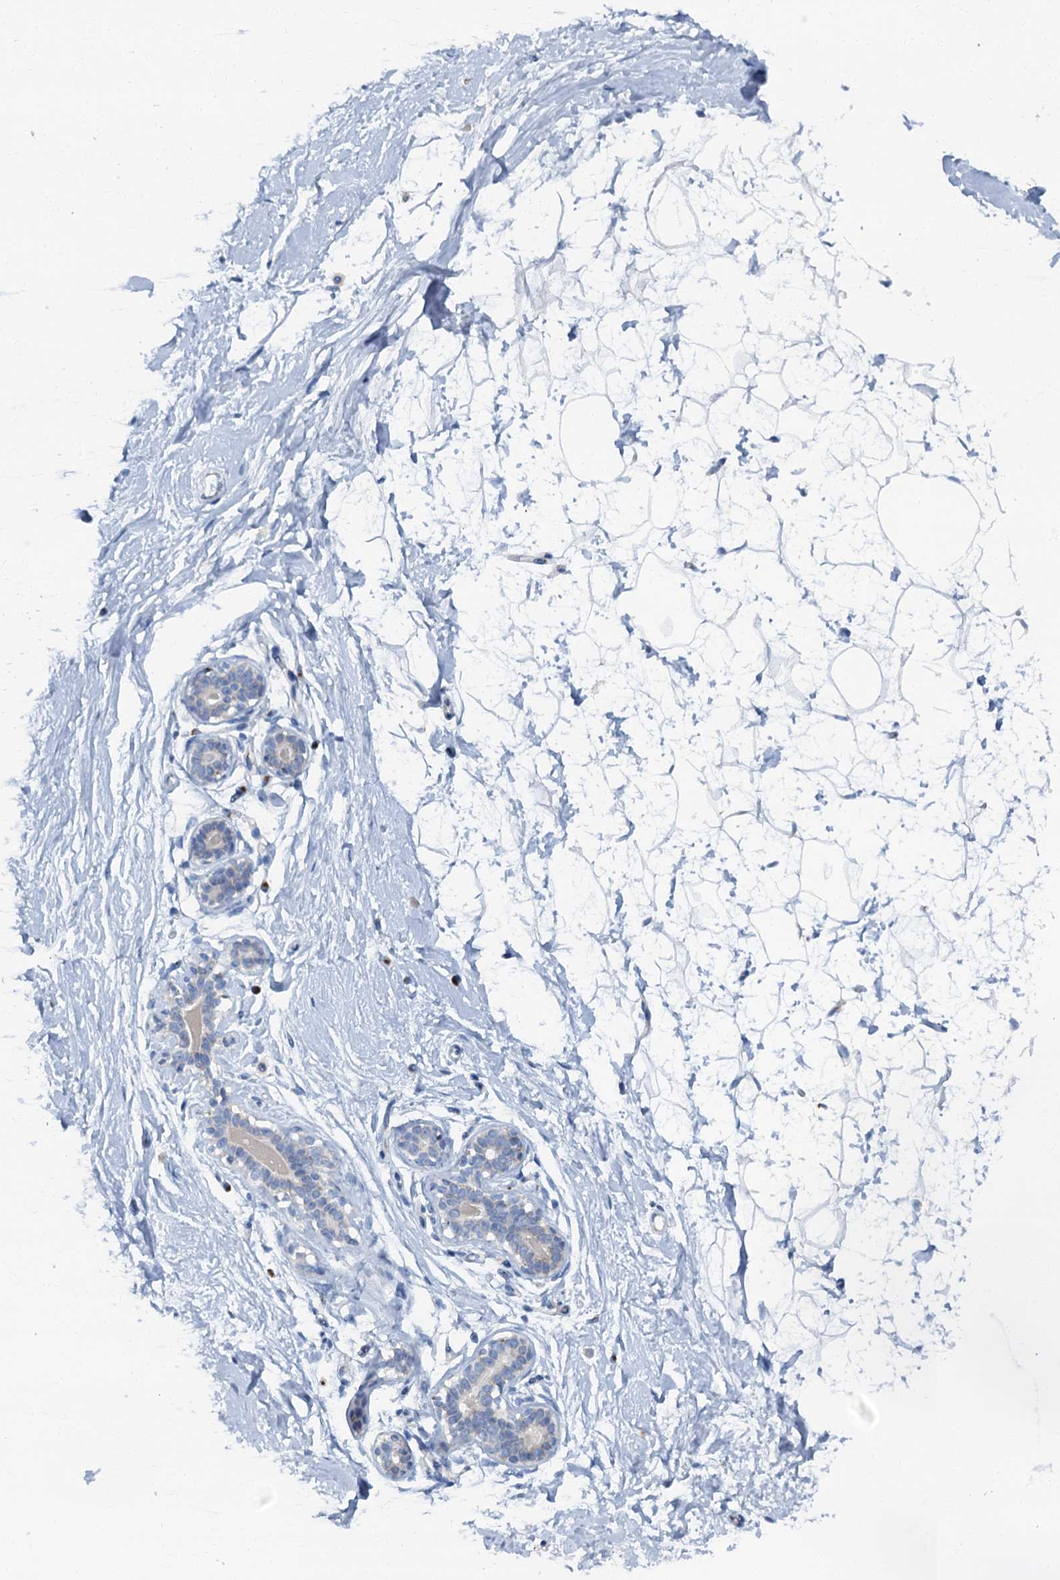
{"staining": {"intensity": "negative", "quantity": "none", "location": "none"}, "tissue": "breast", "cell_type": "Adipocytes", "image_type": "normal", "snomed": [{"axis": "morphology", "description": "Normal tissue, NOS"}, {"axis": "morphology", "description": "Adenoma, NOS"}, {"axis": "topography", "description": "Breast"}], "caption": "Immunohistochemistry (IHC) image of normal breast stained for a protein (brown), which shows no expression in adipocytes.", "gene": "LYPD3", "patient": {"sex": "female", "age": 23}}